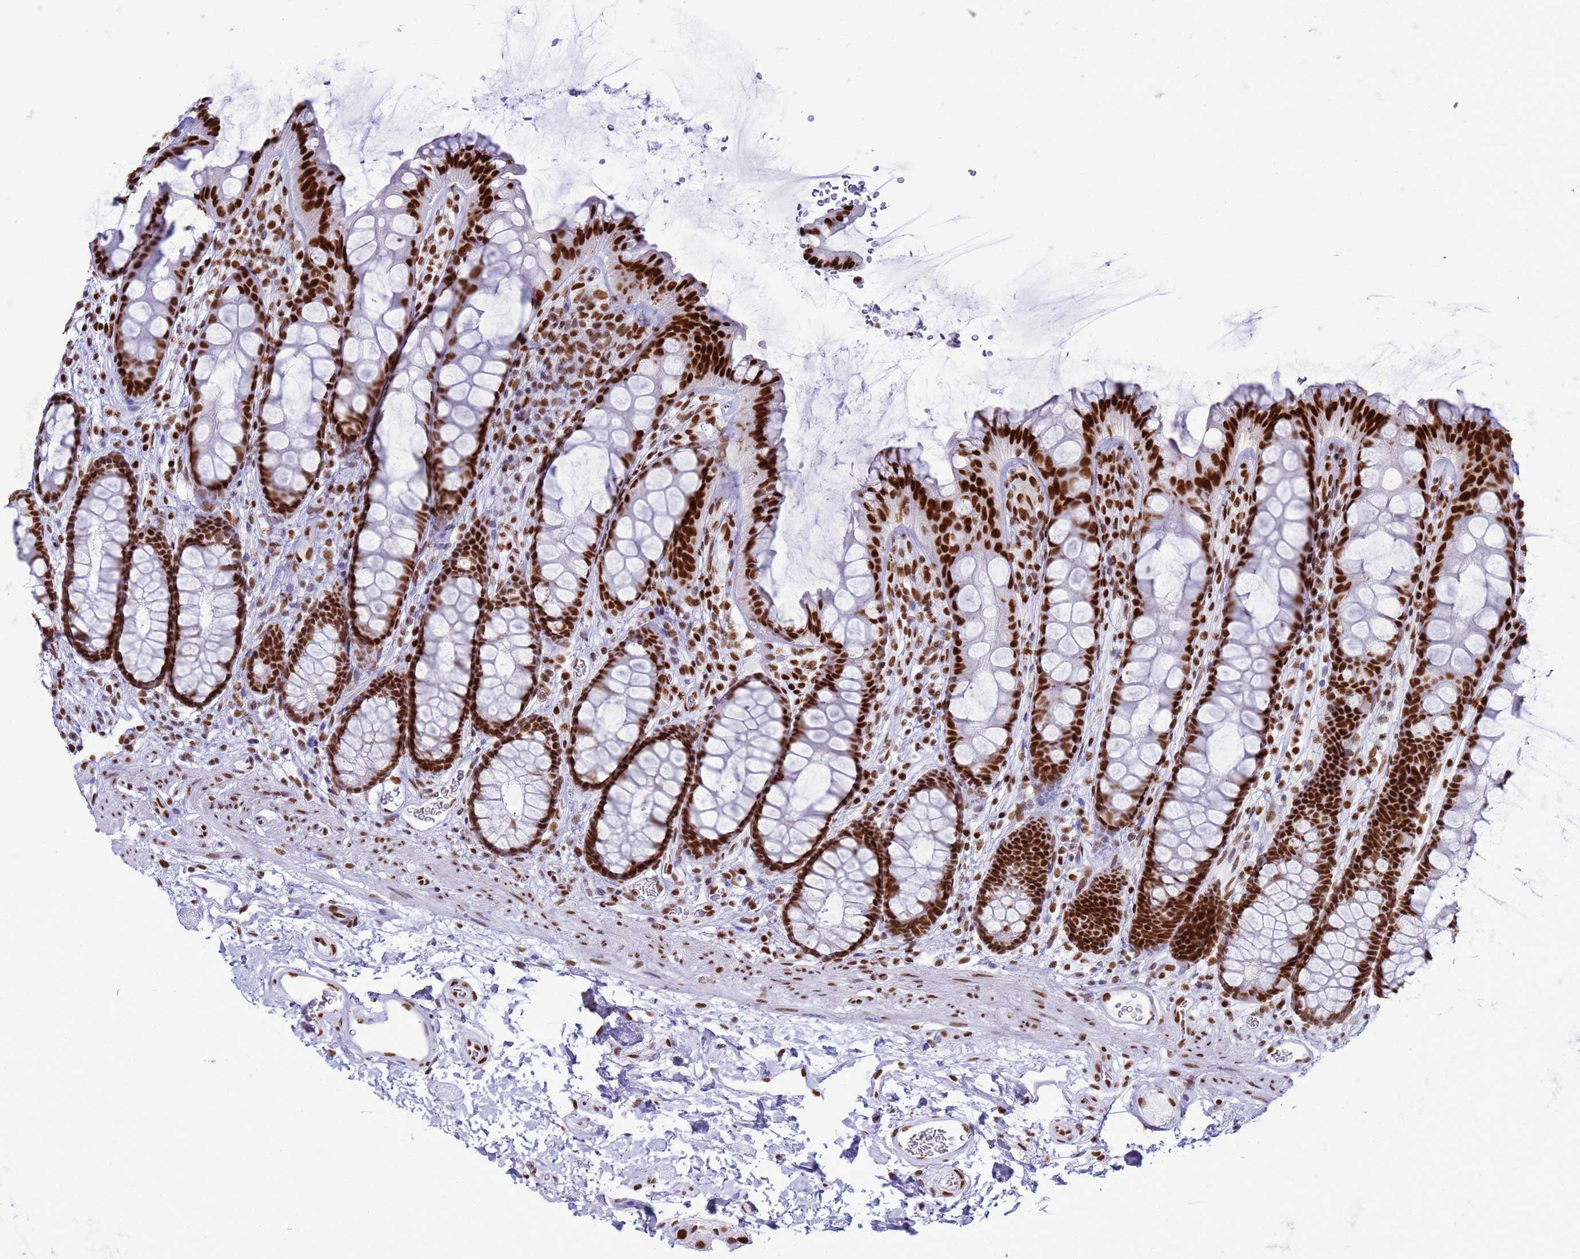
{"staining": {"intensity": "moderate", "quantity": ">75%", "location": "nuclear"}, "tissue": "colon", "cell_type": "Endothelial cells", "image_type": "normal", "snomed": [{"axis": "morphology", "description": "Normal tissue, NOS"}, {"axis": "topography", "description": "Colon"}], "caption": "IHC (DAB) staining of unremarkable colon shows moderate nuclear protein positivity in about >75% of endothelial cells. The staining is performed using DAB (3,3'-diaminobenzidine) brown chromogen to label protein expression. The nuclei are counter-stained blue using hematoxylin.", "gene": "RALY", "patient": {"sex": "female", "age": 82}}